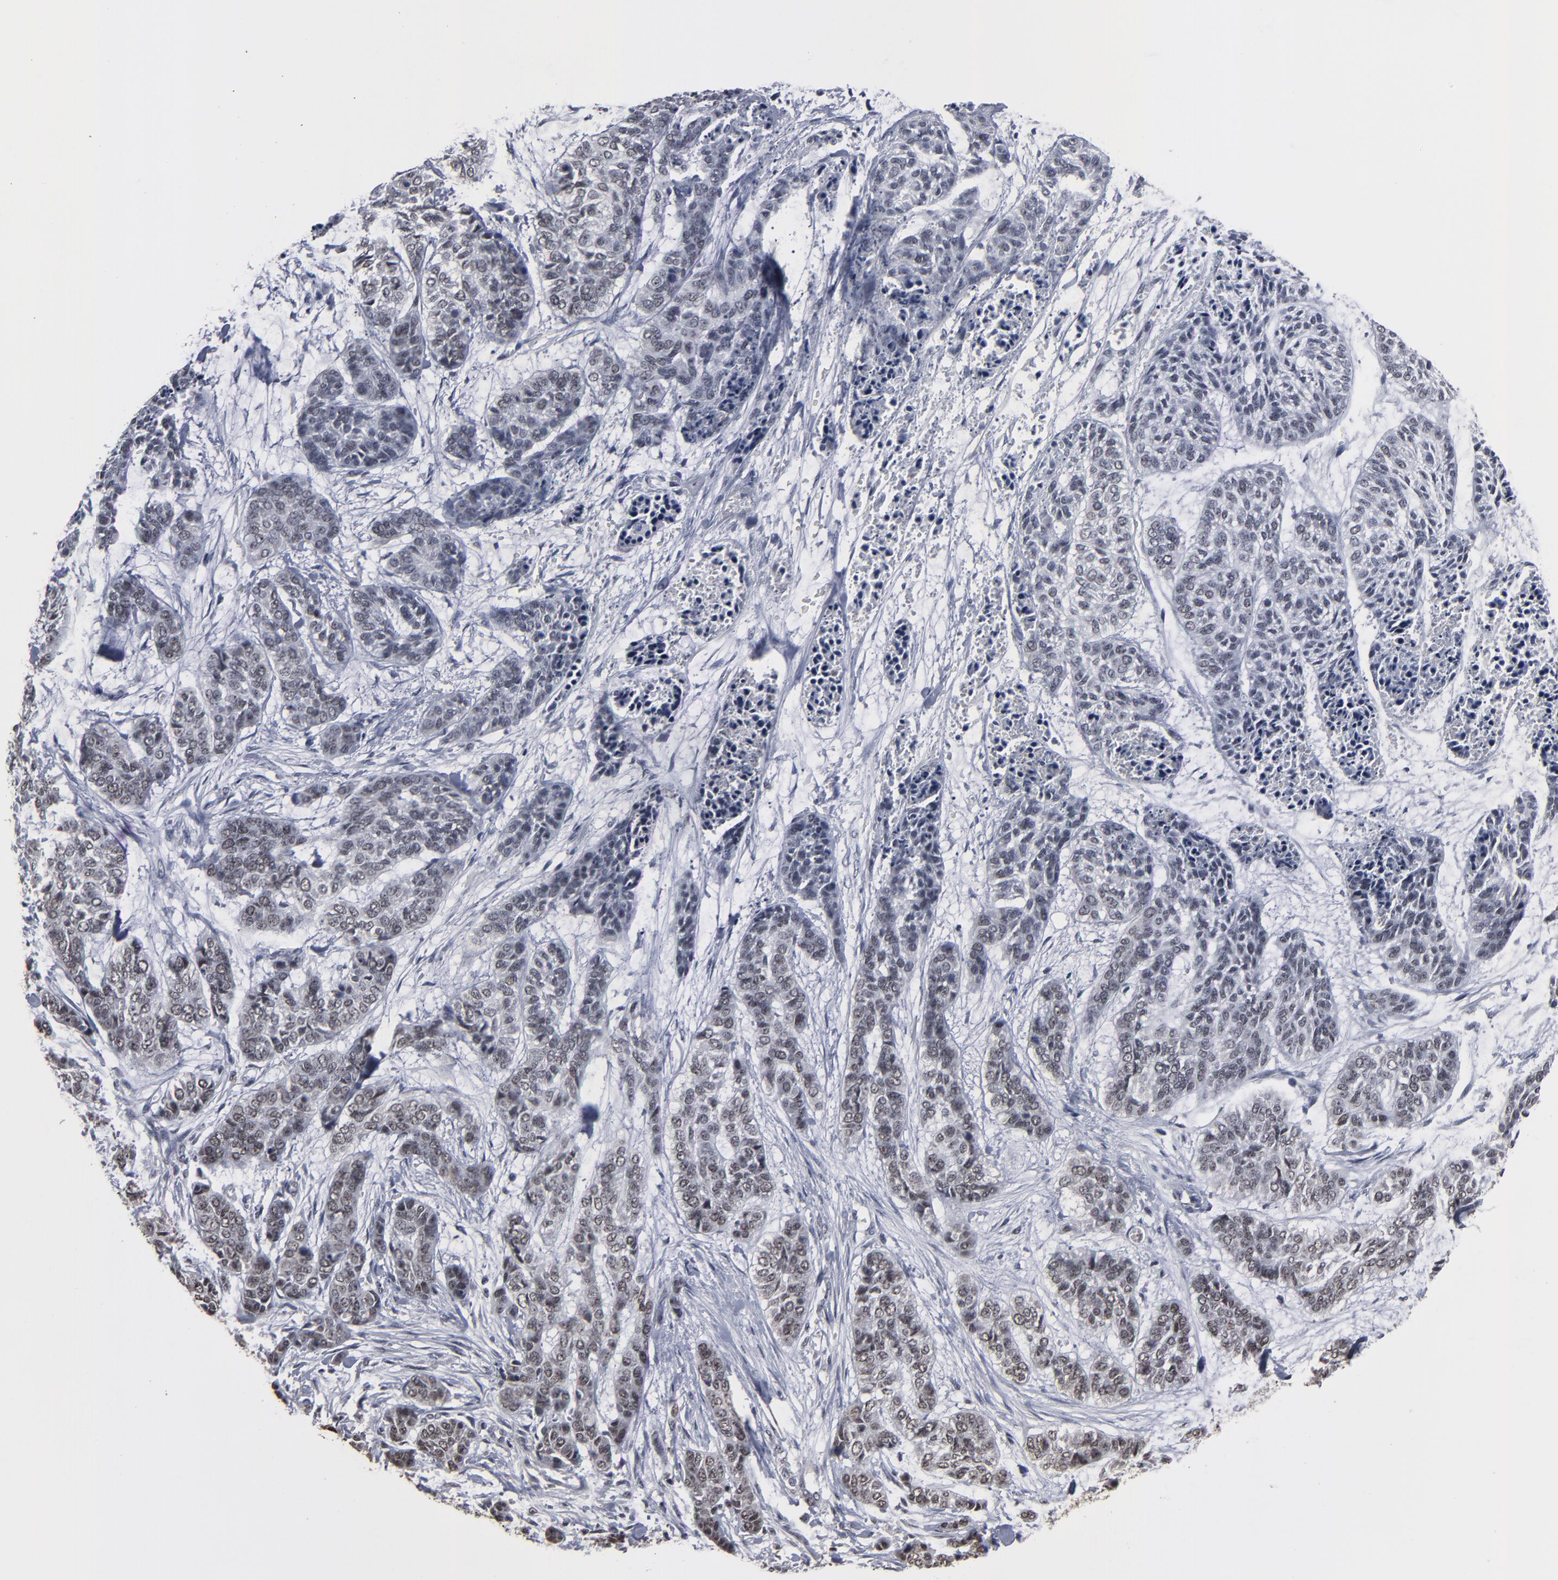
{"staining": {"intensity": "weak", "quantity": "25%-75%", "location": "nuclear"}, "tissue": "skin cancer", "cell_type": "Tumor cells", "image_type": "cancer", "snomed": [{"axis": "morphology", "description": "Basal cell carcinoma"}, {"axis": "topography", "description": "Skin"}], "caption": "Skin basal cell carcinoma stained for a protein (brown) displays weak nuclear positive expression in approximately 25%-75% of tumor cells.", "gene": "SSRP1", "patient": {"sex": "female", "age": 64}}